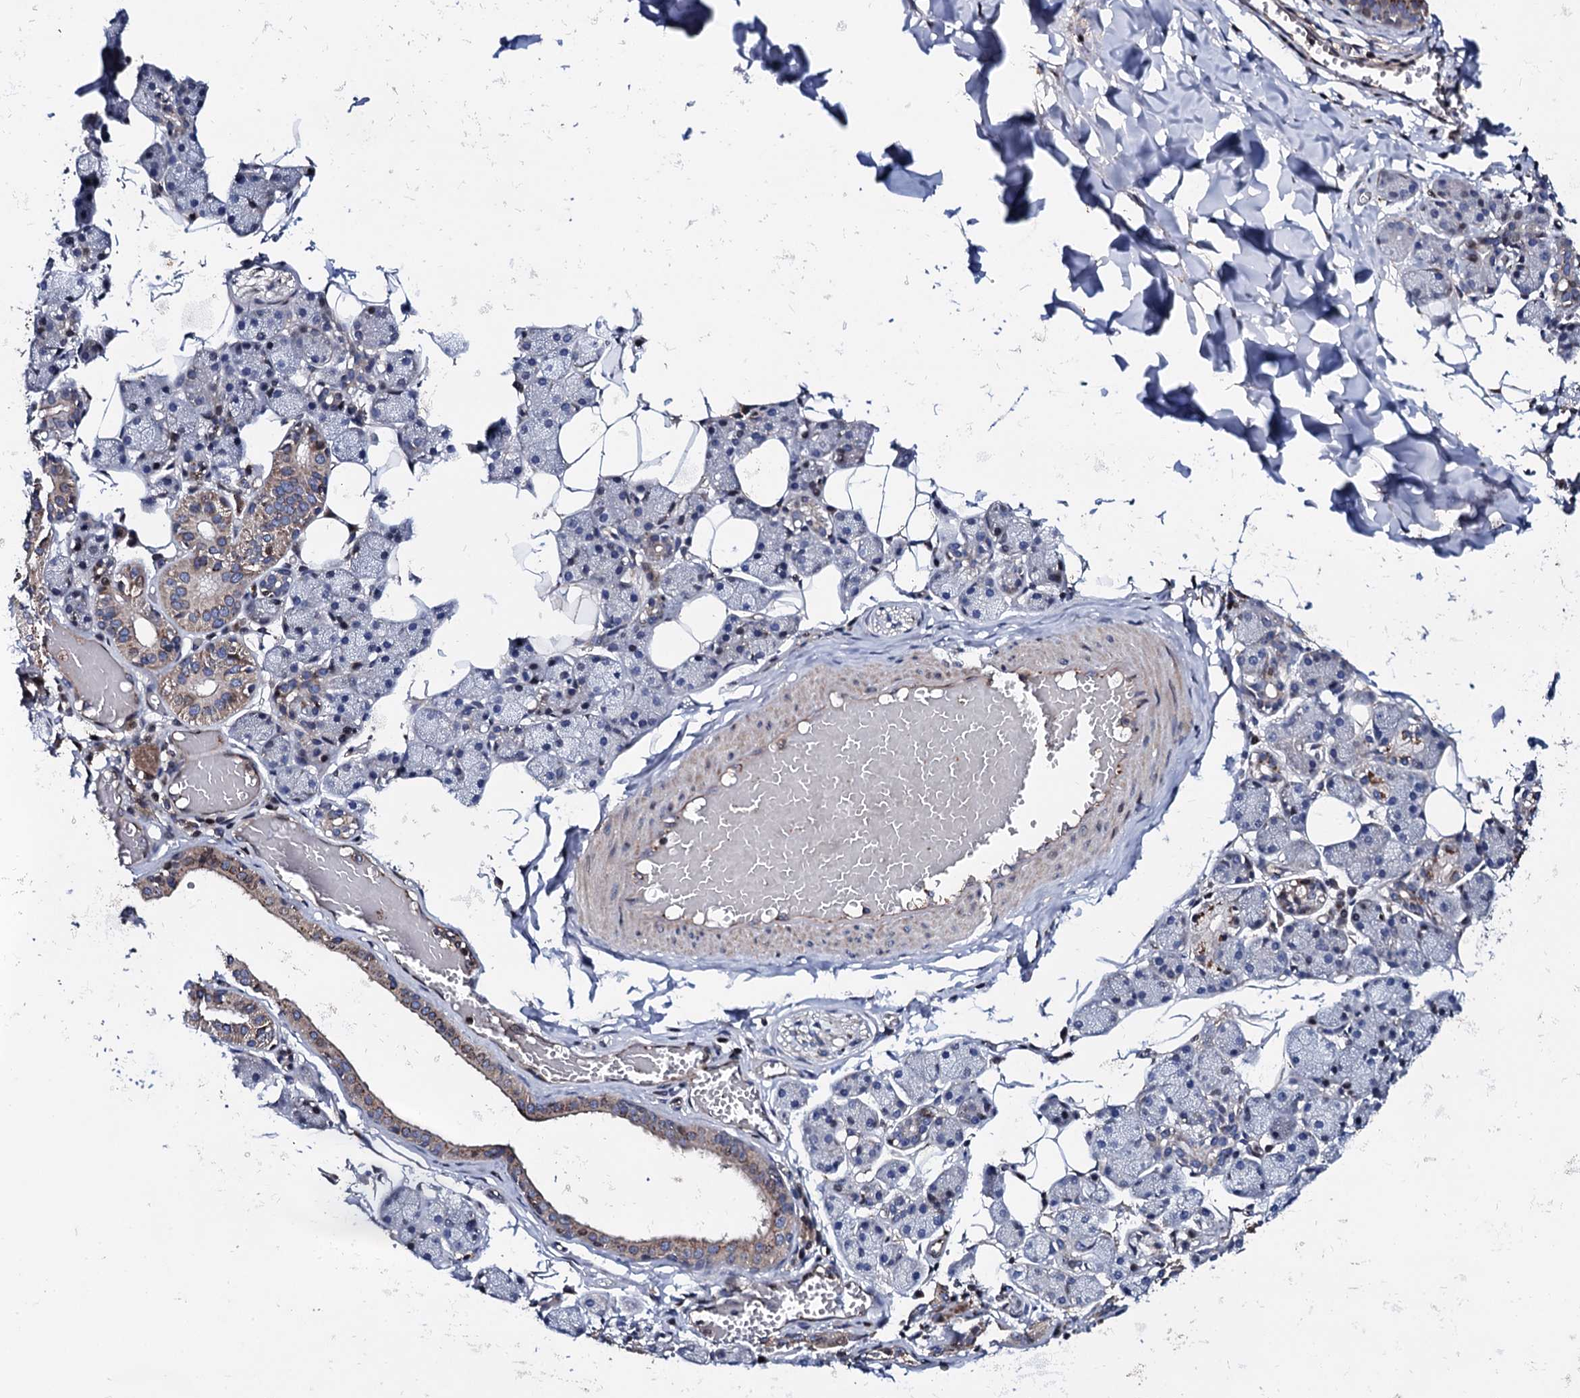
{"staining": {"intensity": "moderate", "quantity": "<25%", "location": "cytoplasmic/membranous"}, "tissue": "salivary gland", "cell_type": "Glandular cells", "image_type": "normal", "snomed": [{"axis": "morphology", "description": "Normal tissue, NOS"}, {"axis": "topography", "description": "Salivary gland"}], "caption": "Immunohistochemistry (IHC) histopathology image of unremarkable salivary gland stained for a protein (brown), which demonstrates low levels of moderate cytoplasmic/membranous expression in about <25% of glandular cells.", "gene": "PLET1", "patient": {"sex": "female", "age": 33}}